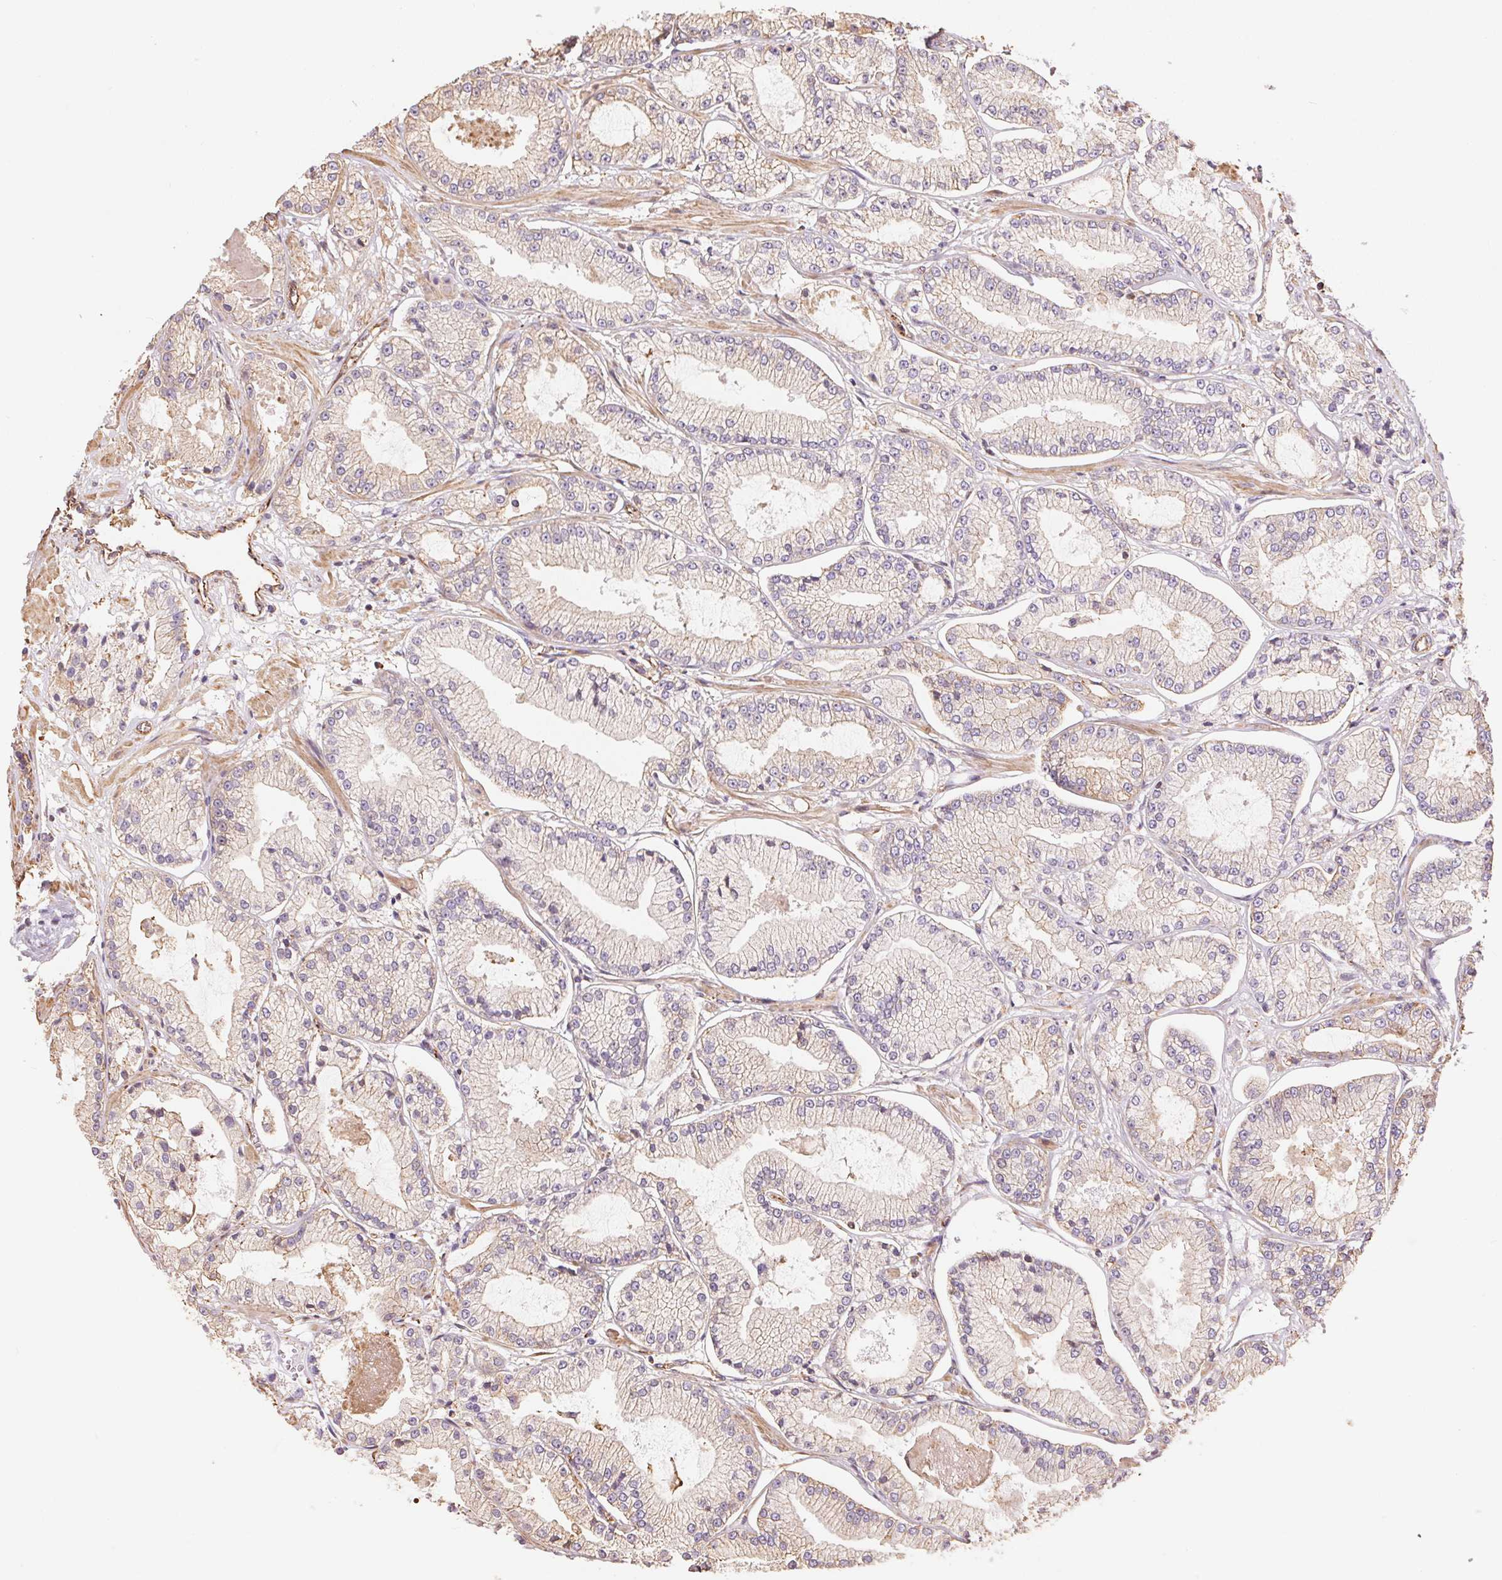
{"staining": {"intensity": "weak", "quantity": "<25%", "location": "cytoplasmic/membranous"}, "tissue": "prostate cancer", "cell_type": "Tumor cells", "image_type": "cancer", "snomed": [{"axis": "morphology", "description": "Adenocarcinoma, Low grade"}, {"axis": "topography", "description": "Prostate"}], "caption": "IHC of low-grade adenocarcinoma (prostate) displays no positivity in tumor cells.", "gene": "FRAS1", "patient": {"sex": "male", "age": 55}}